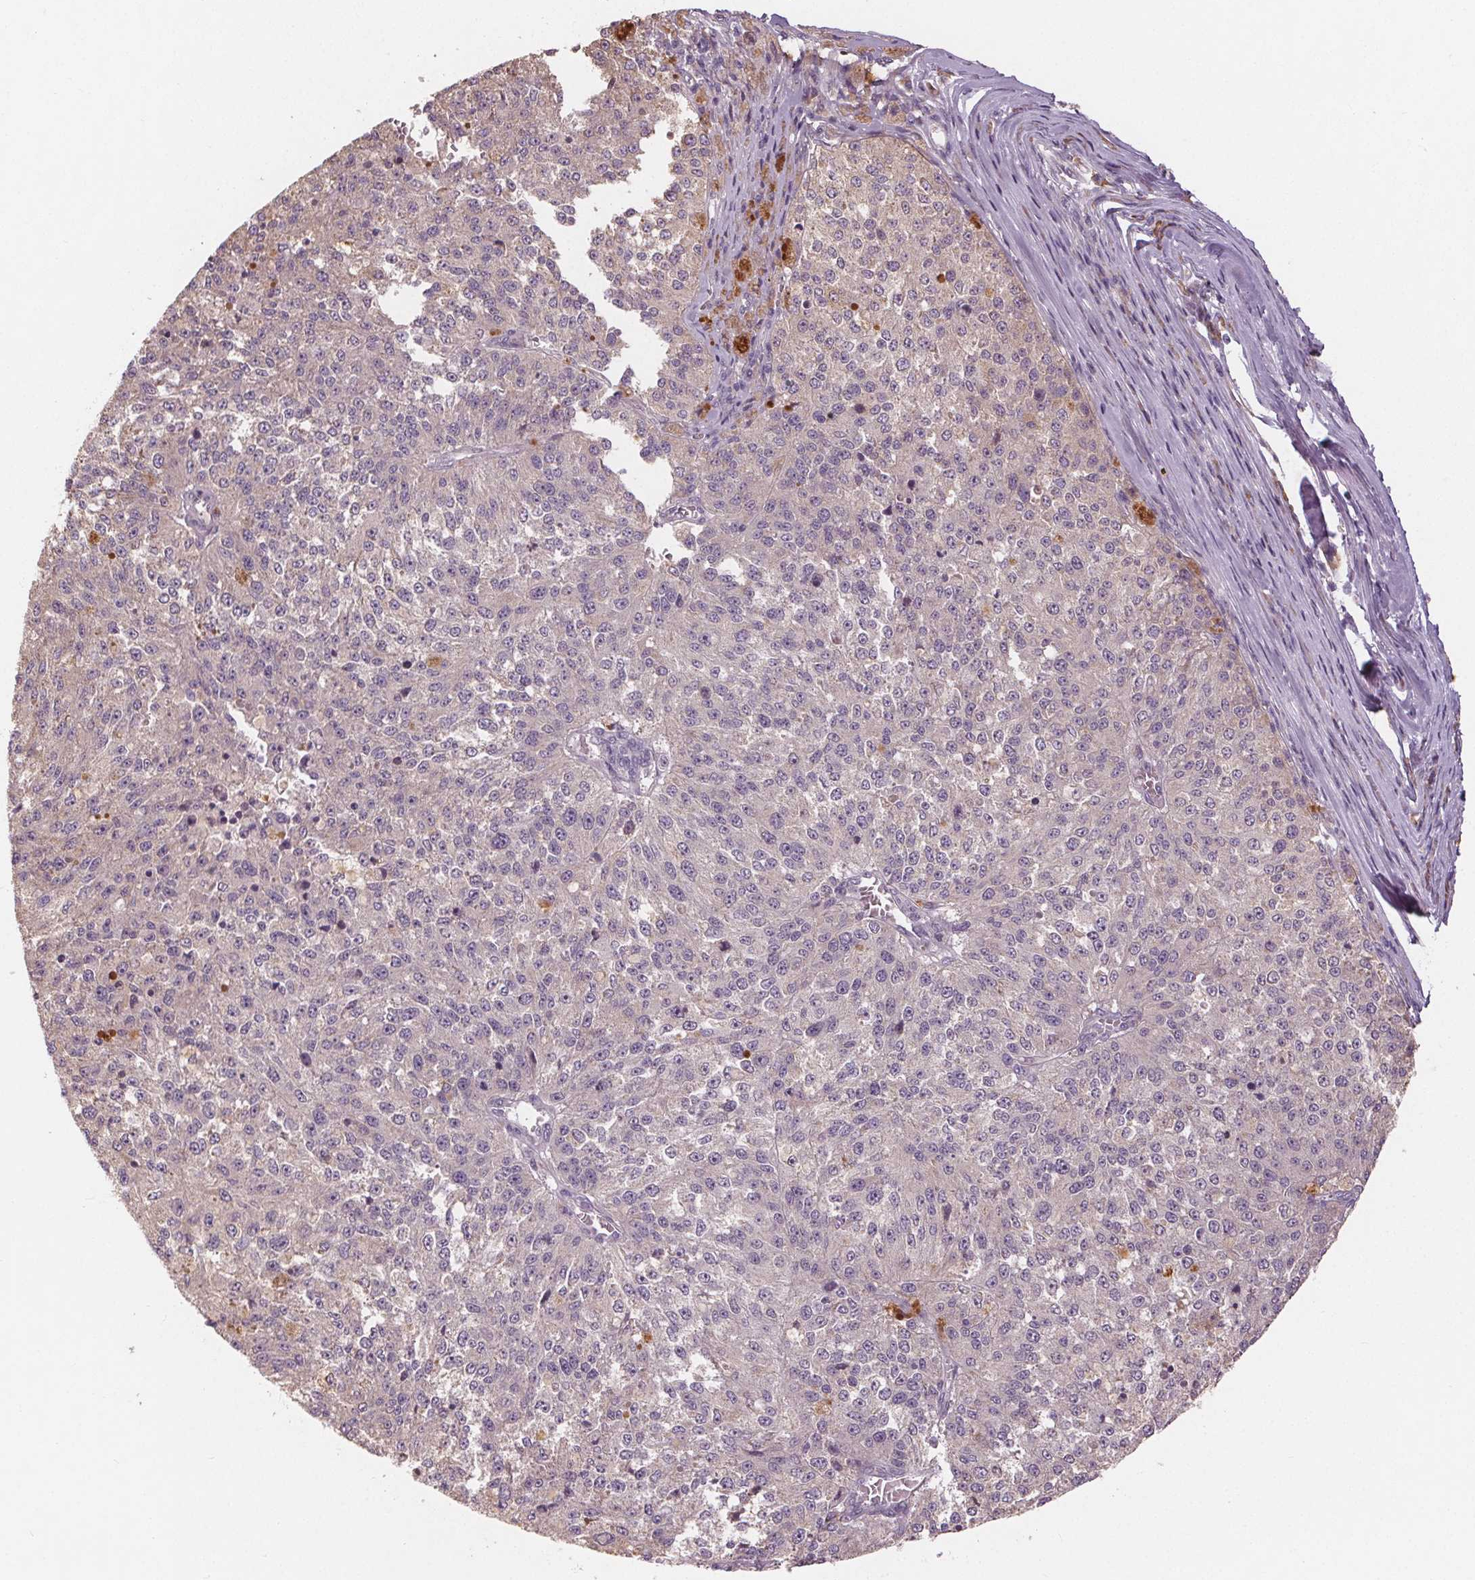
{"staining": {"intensity": "negative", "quantity": "none", "location": "none"}, "tissue": "melanoma", "cell_type": "Tumor cells", "image_type": "cancer", "snomed": [{"axis": "morphology", "description": "Malignant melanoma, Metastatic site"}, {"axis": "topography", "description": "Lymph node"}], "caption": "Melanoma was stained to show a protein in brown. There is no significant positivity in tumor cells. (DAB IHC with hematoxylin counter stain).", "gene": "TMEM80", "patient": {"sex": "female", "age": 64}}